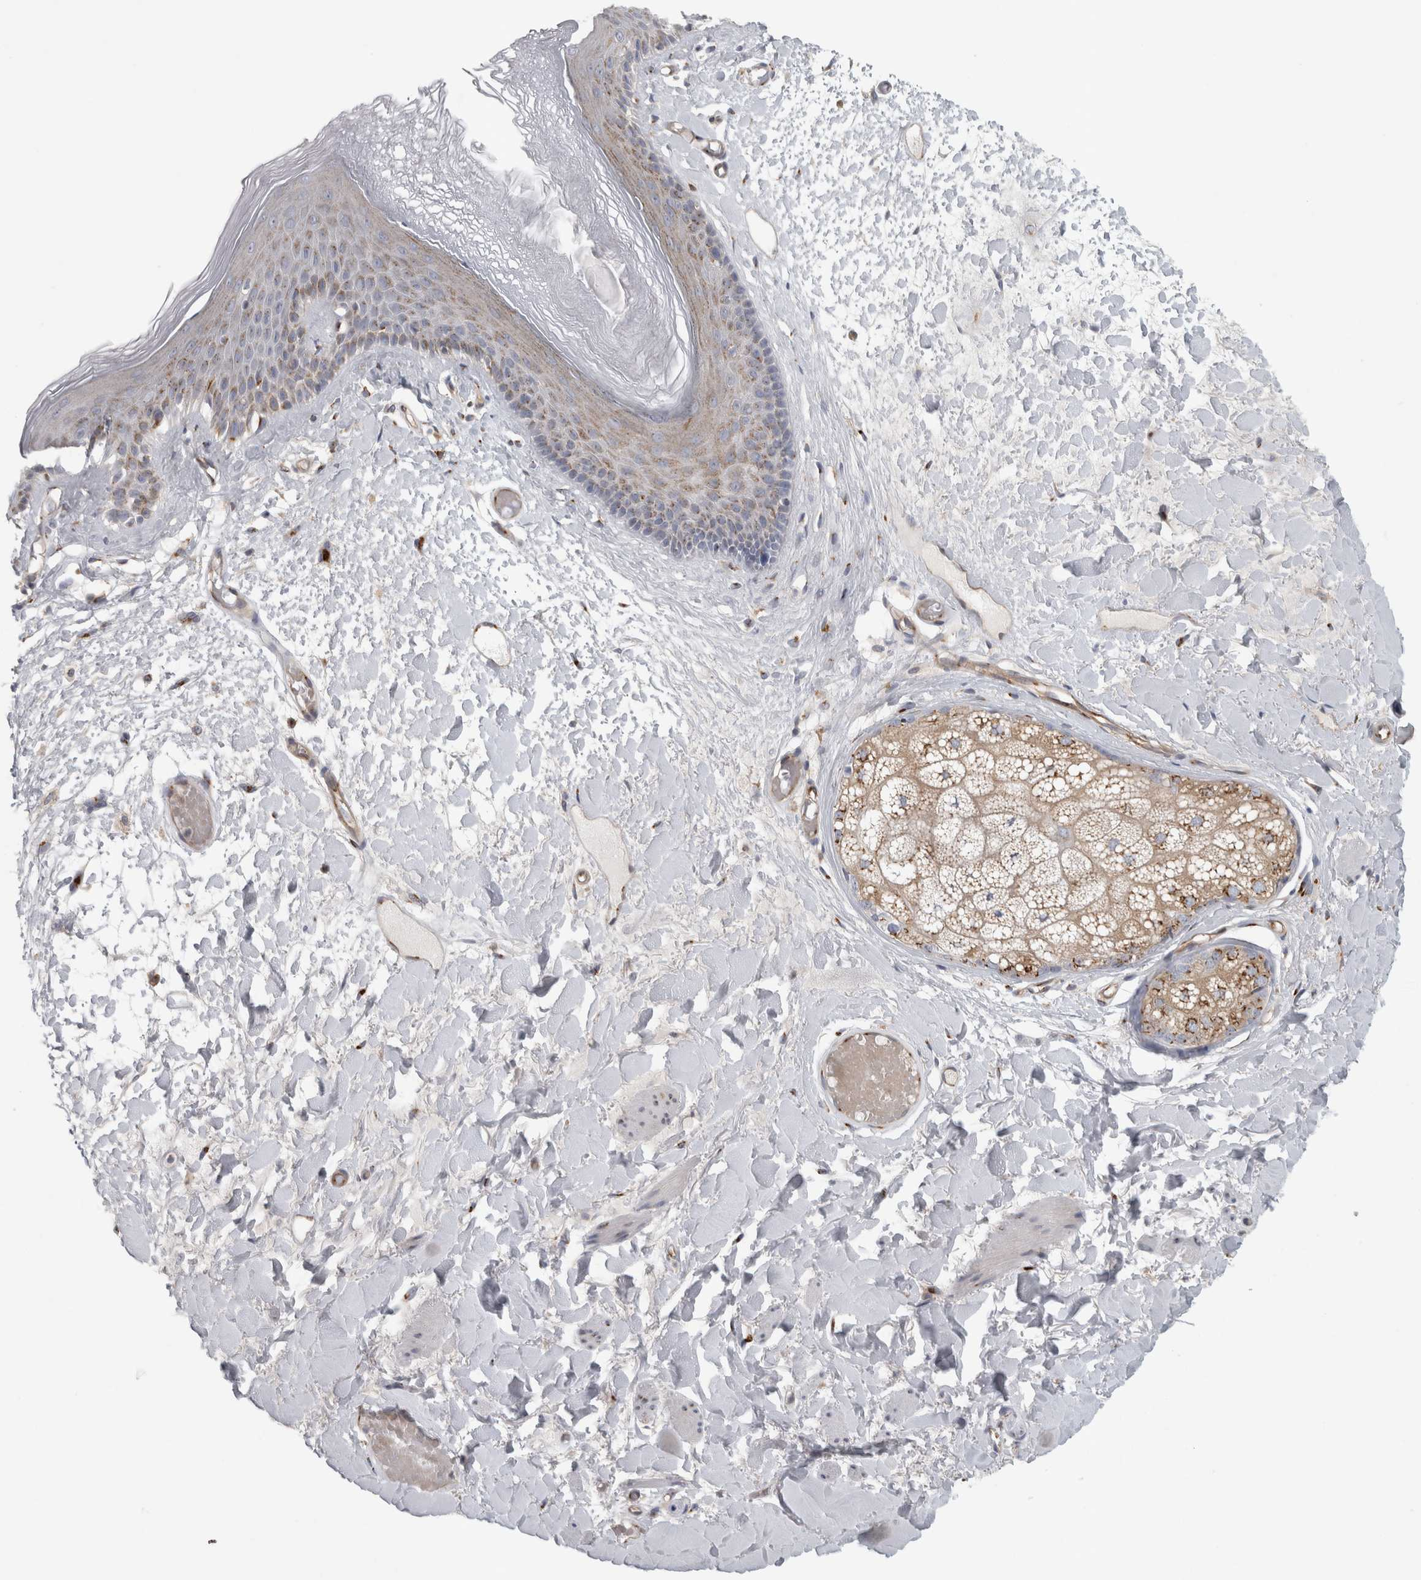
{"staining": {"intensity": "moderate", "quantity": ">75%", "location": "cytoplasmic/membranous"}, "tissue": "skin", "cell_type": "Epidermal cells", "image_type": "normal", "snomed": [{"axis": "morphology", "description": "Normal tissue, NOS"}, {"axis": "topography", "description": "Vulva"}], "caption": "Normal skin reveals moderate cytoplasmic/membranous positivity in about >75% of epidermal cells.", "gene": "PEX6", "patient": {"sex": "female", "age": 73}}